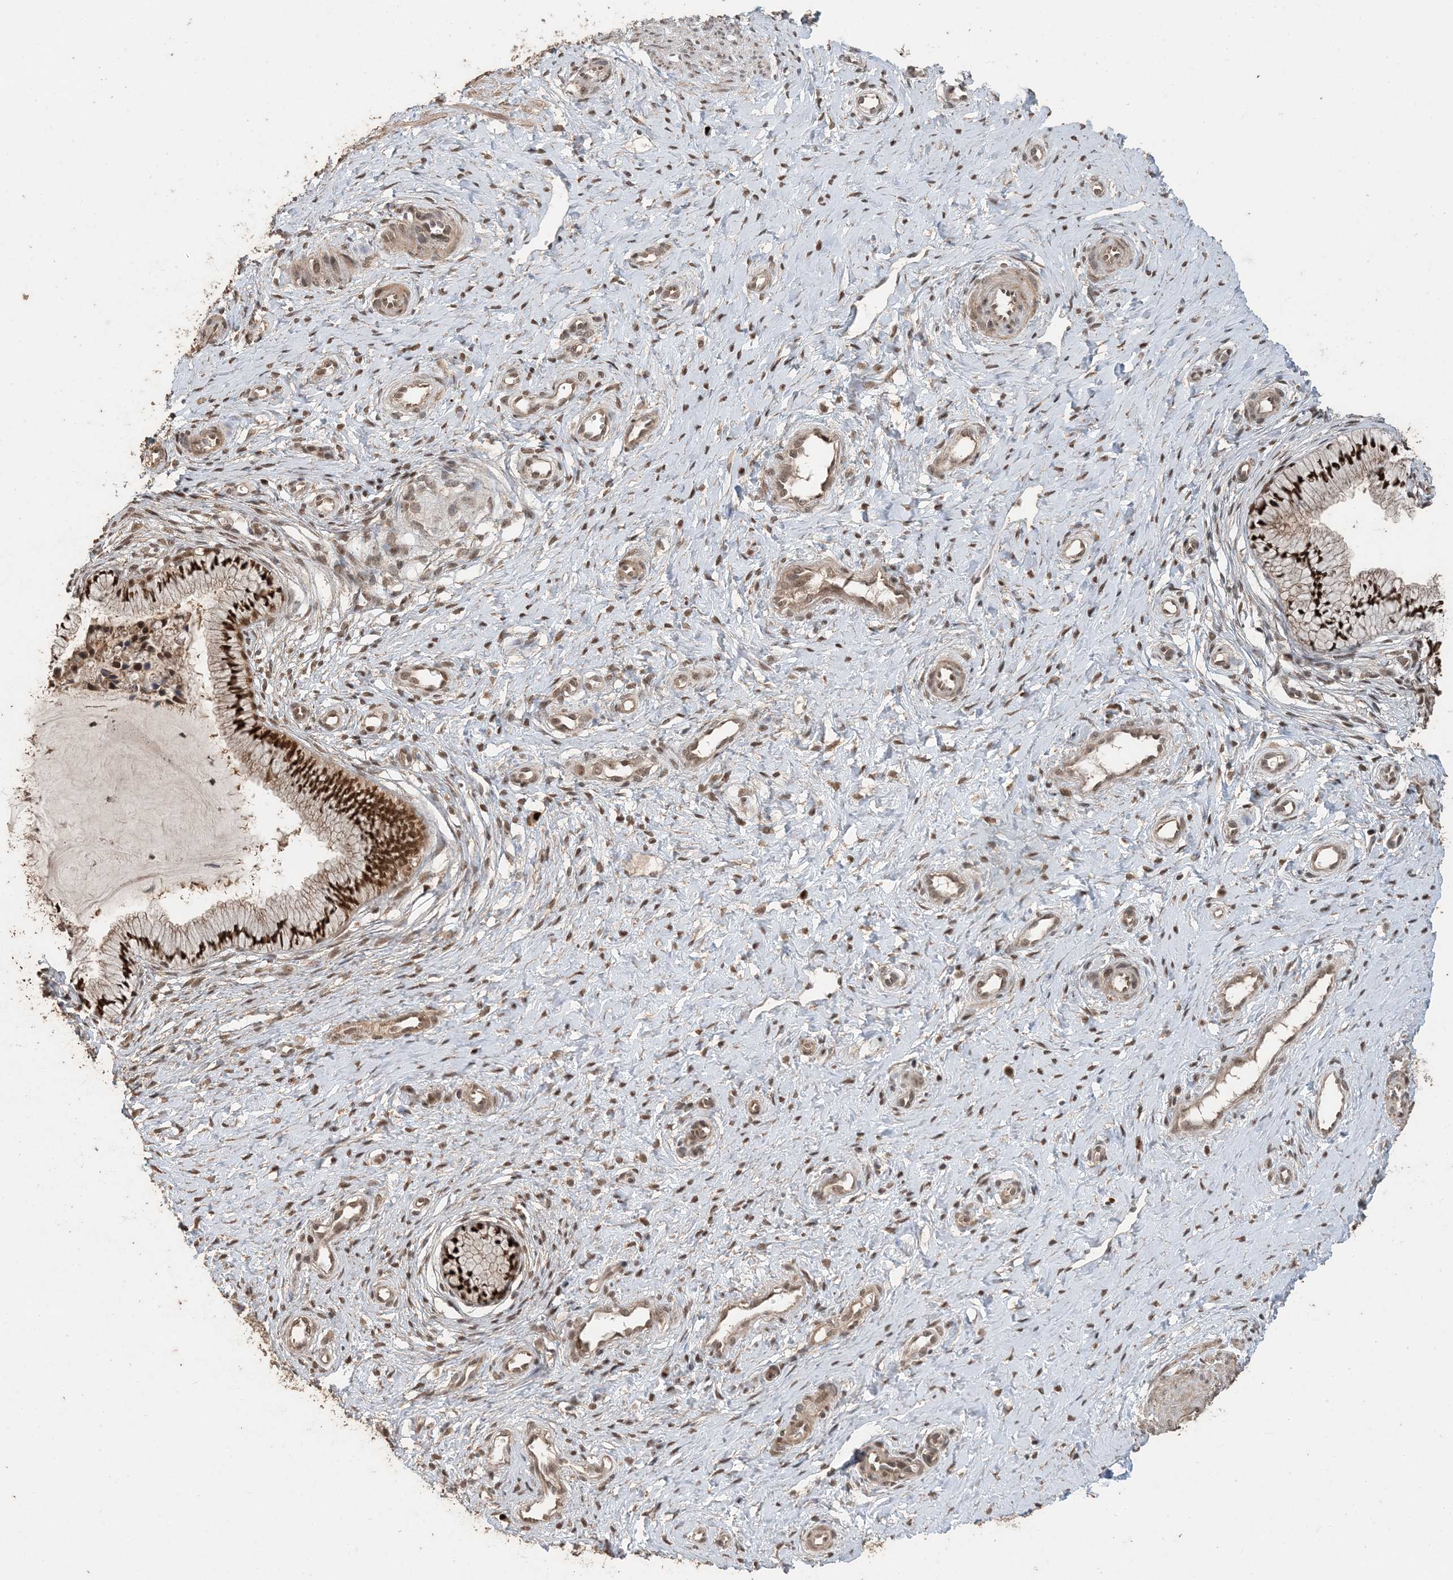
{"staining": {"intensity": "strong", "quantity": ">75%", "location": "cytoplasmic/membranous,nuclear"}, "tissue": "cervix", "cell_type": "Glandular cells", "image_type": "normal", "snomed": [{"axis": "morphology", "description": "Normal tissue, NOS"}, {"axis": "topography", "description": "Cervix"}], "caption": "A high amount of strong cytoplasmic/membranous,nuclear expression is identified in about >75% of glandular cells in benign cervix.", "gene": "ATP13A2", "patient": {"sex": "female", "age": 36}}